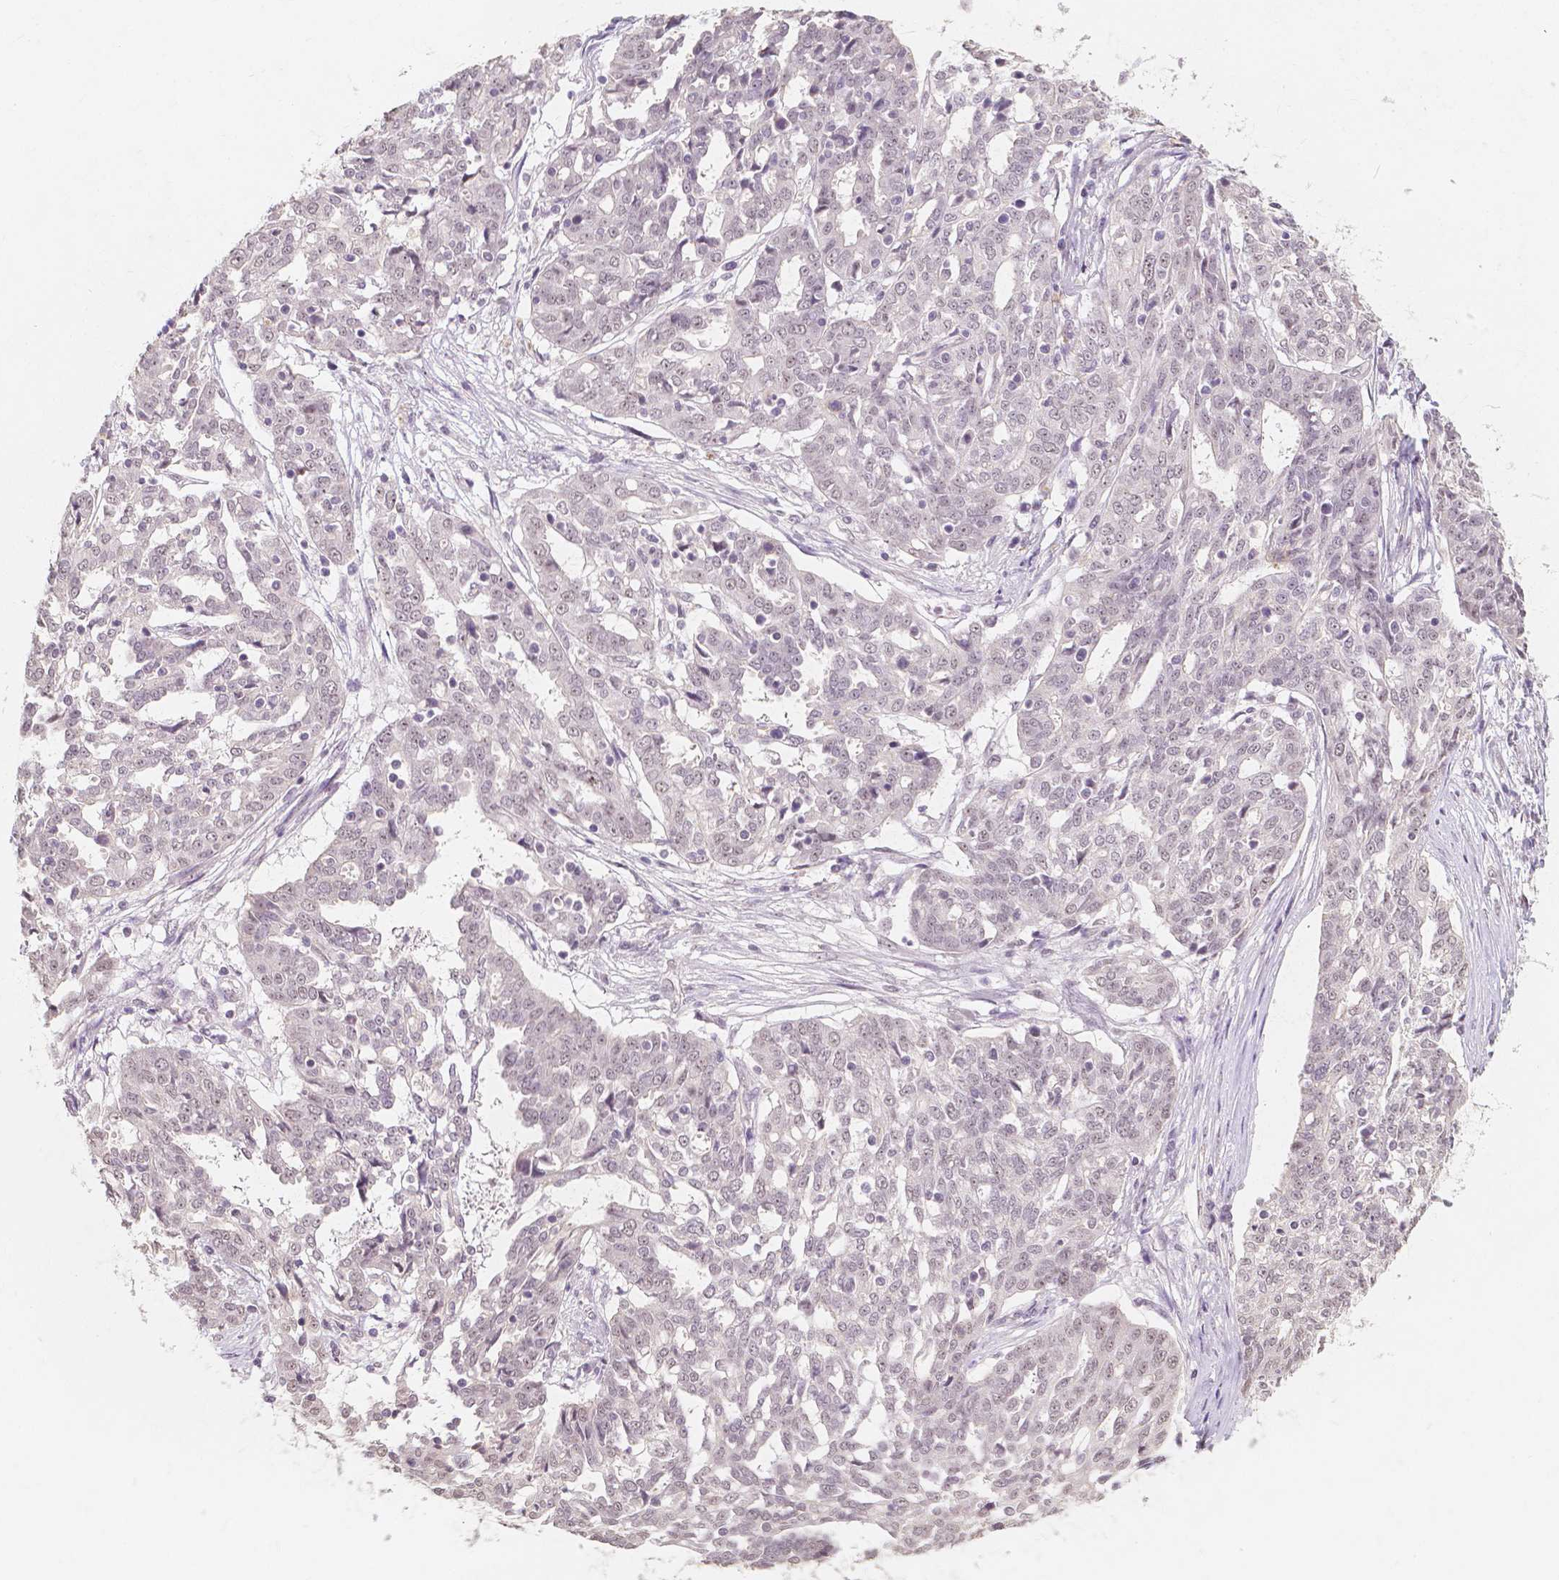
{"staining": {"intensity": "negative", "quantity": "none", "location": "none"}, "tissue": "ovarian cancer", "cell_type": "Tumor cells", "image_type": "cancer", "snomed": [{"axis": "morphology", "description": "Cystadenocarcinoma, serous, NOS"}, {"axis": "topography", "description": "Ovary"}], "caption": "A histopathology image of ovarian cancer stained for a protein shows no brown staining in tumor cells.", "gene": "NOLC1", "patient": {"sex": "female", "age": 67}}